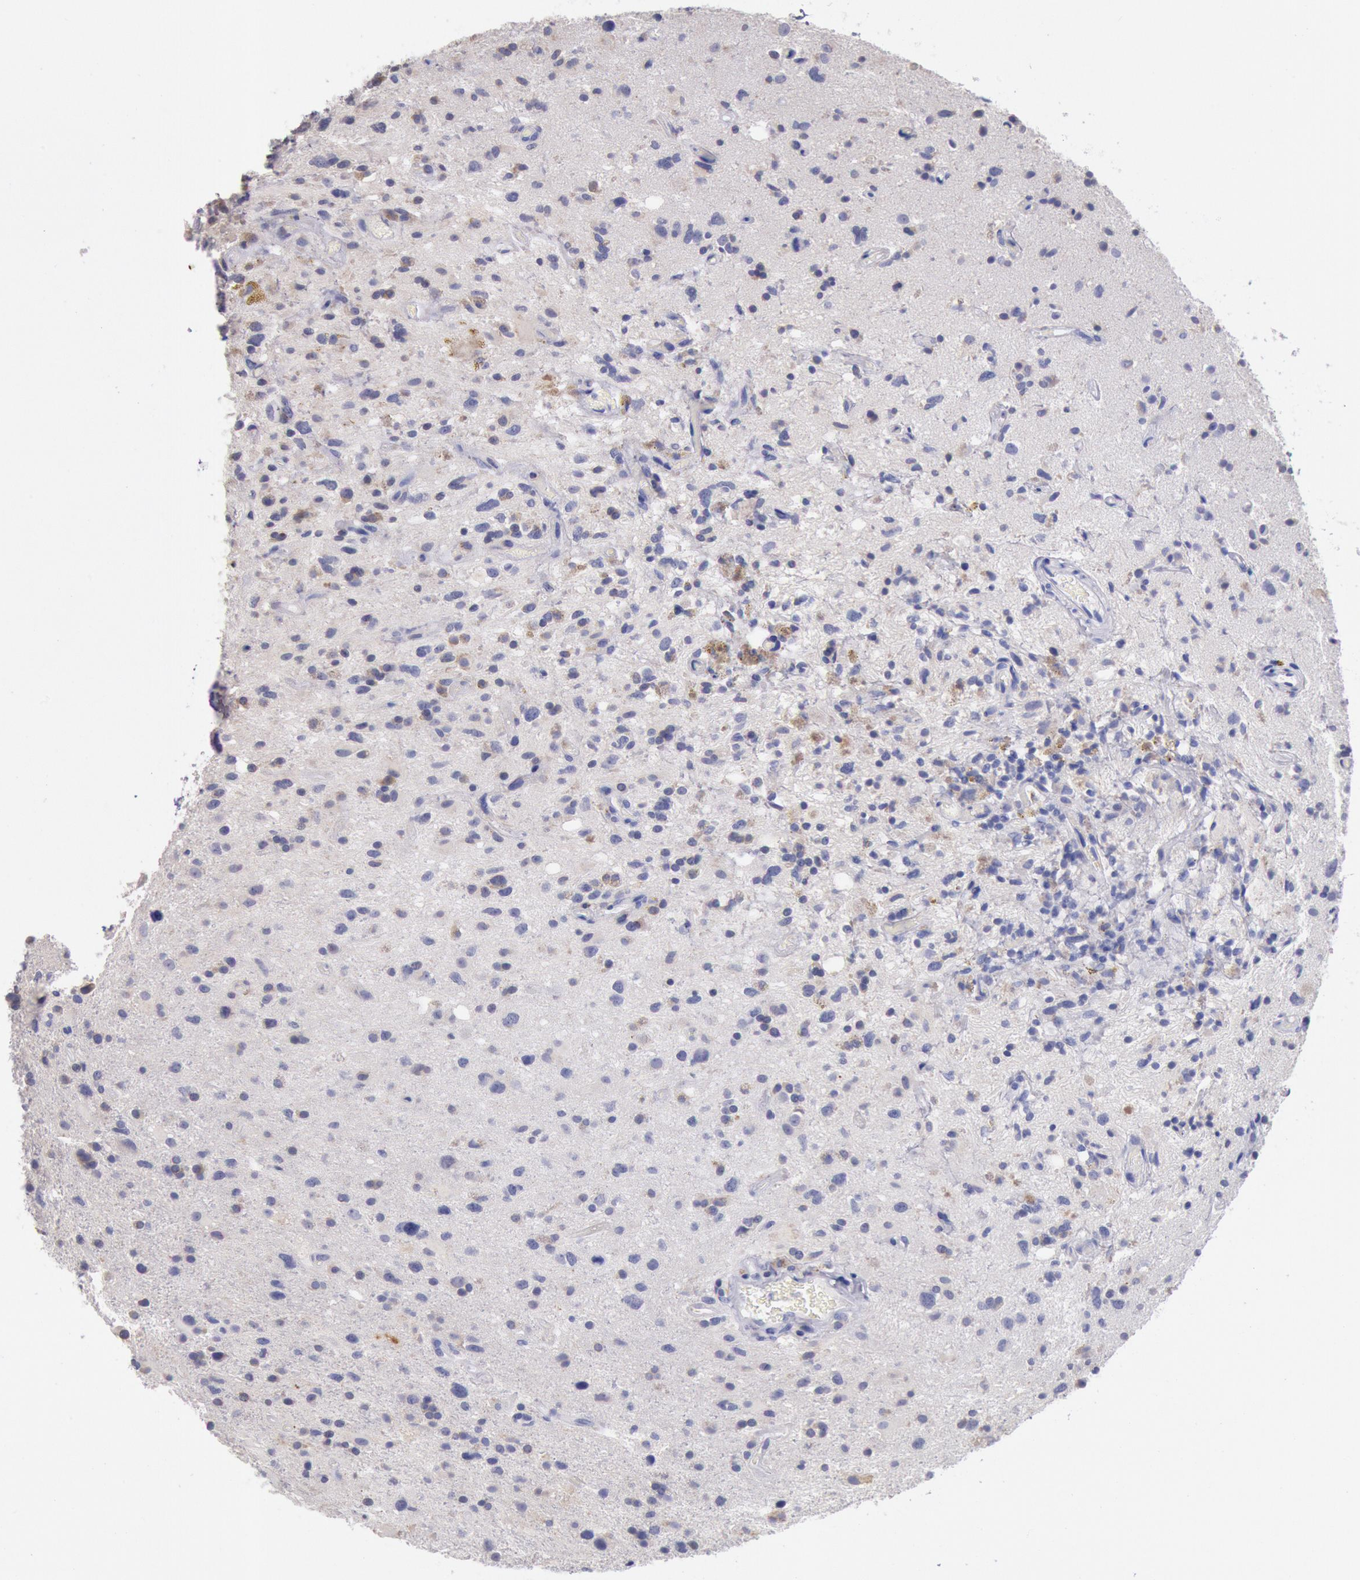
{"staining": {"intensity": "negative", "quantity": "none", "location": "none"}, "tissue": "glioma", "cell_type": "Tumor cells", "image_type": "cancer", "snomed": [{"axis": "morphology", "description": "Glioma, malignant, High grade"}, {"axis": "topography", "description": "Brain"}], "caption": "Tumor cells are negative for brown protein staining in glioma.", "gene": "GAL3ST1", "patient": {"sex": "male", "age": 48}}